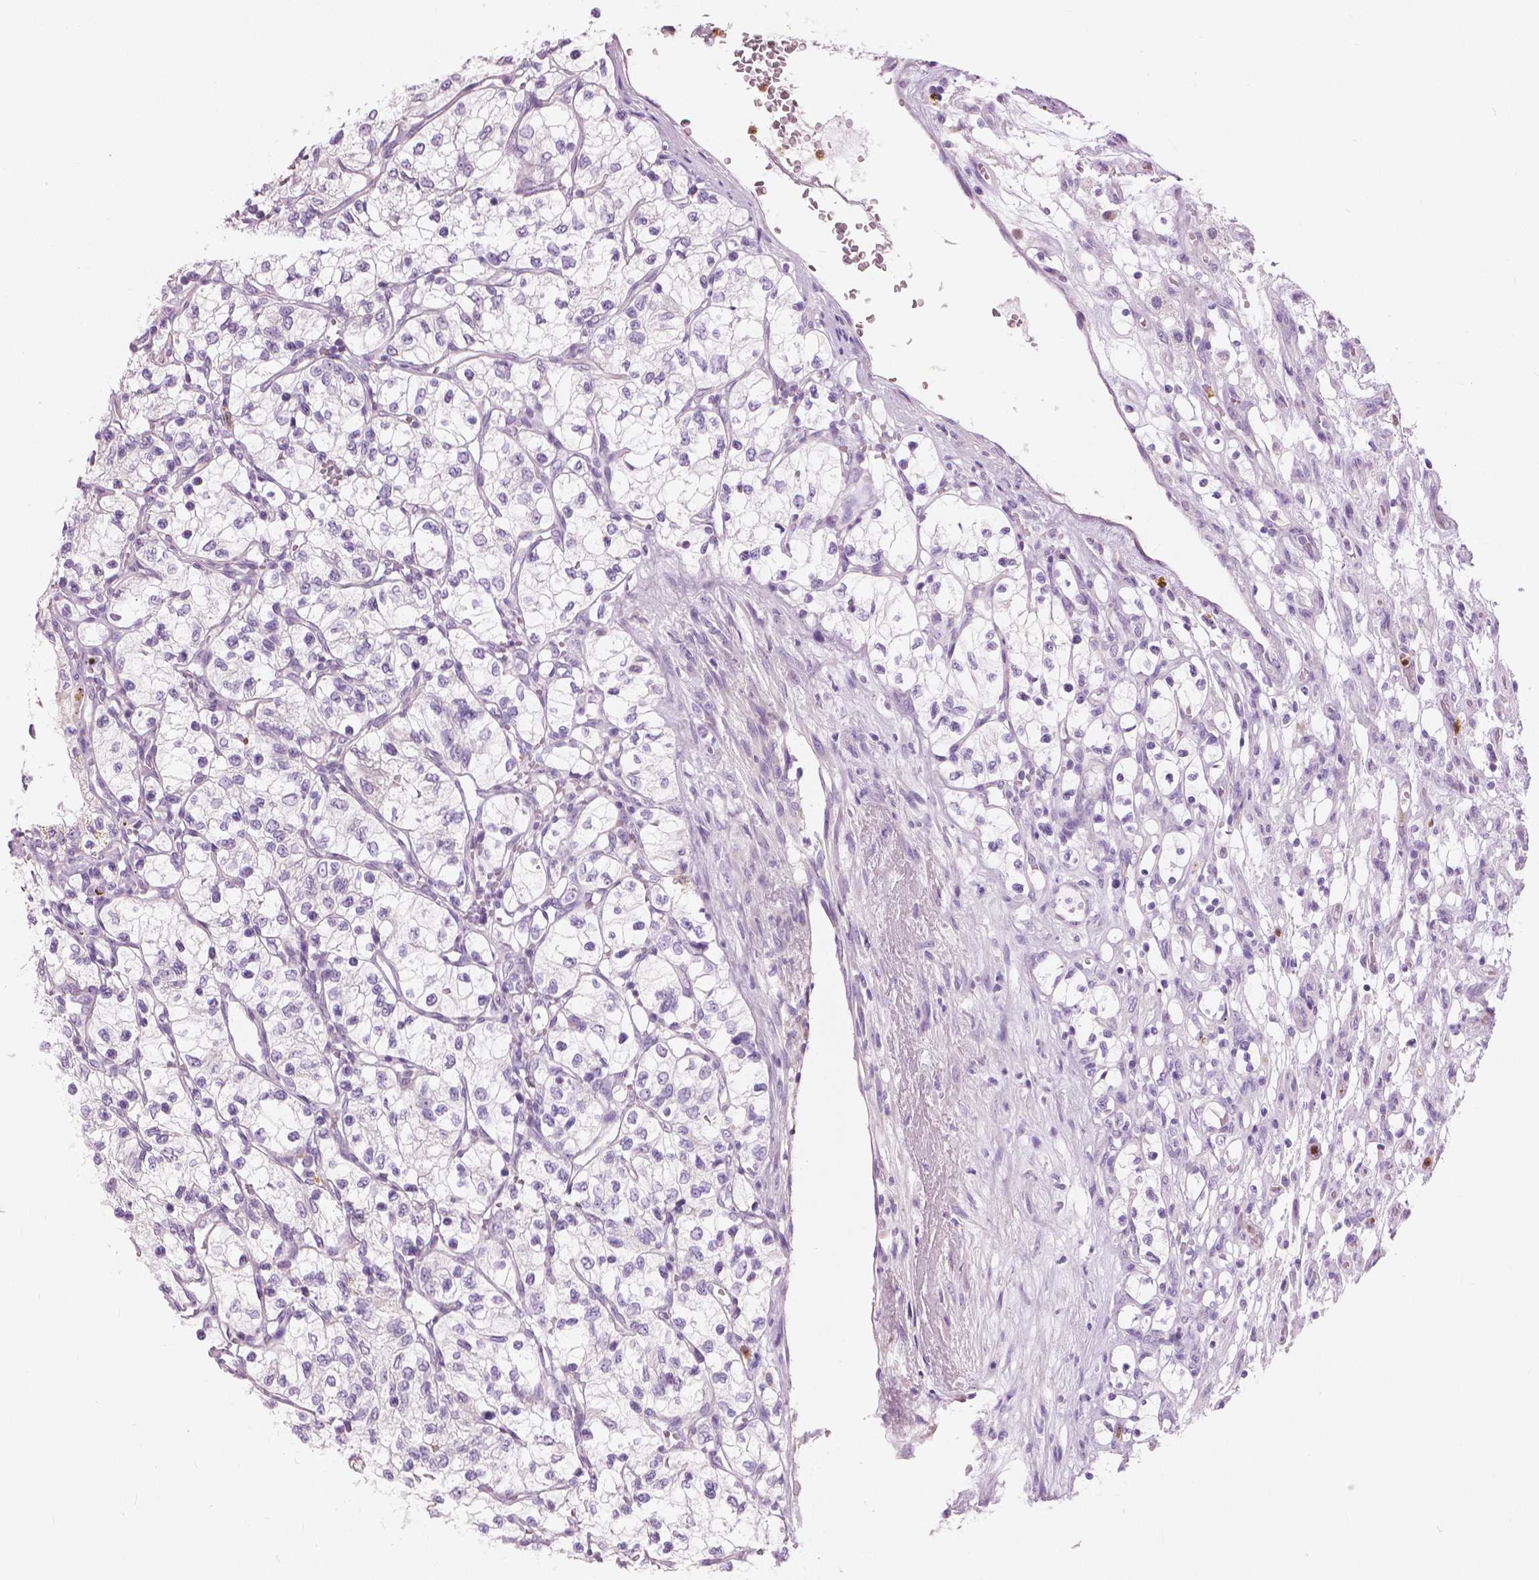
{"staining": {"intensity": "negative", "quantity": "none", "location": "none"}, "tissue": "renal cancer", "cell_type": "Tumor cells", "image_type": "cancer", "snomed": [{"axis": "morphology", "description": "Adenocarcinoma, NOS"}, {"axis": "topography", "description": "Kidney"}], "caption": "Human renal cancer stained for a protein using IHC displays no staining in tumor cells.", "gene": "CXCR2", "patient": {"sex": "female", "age": 69}}